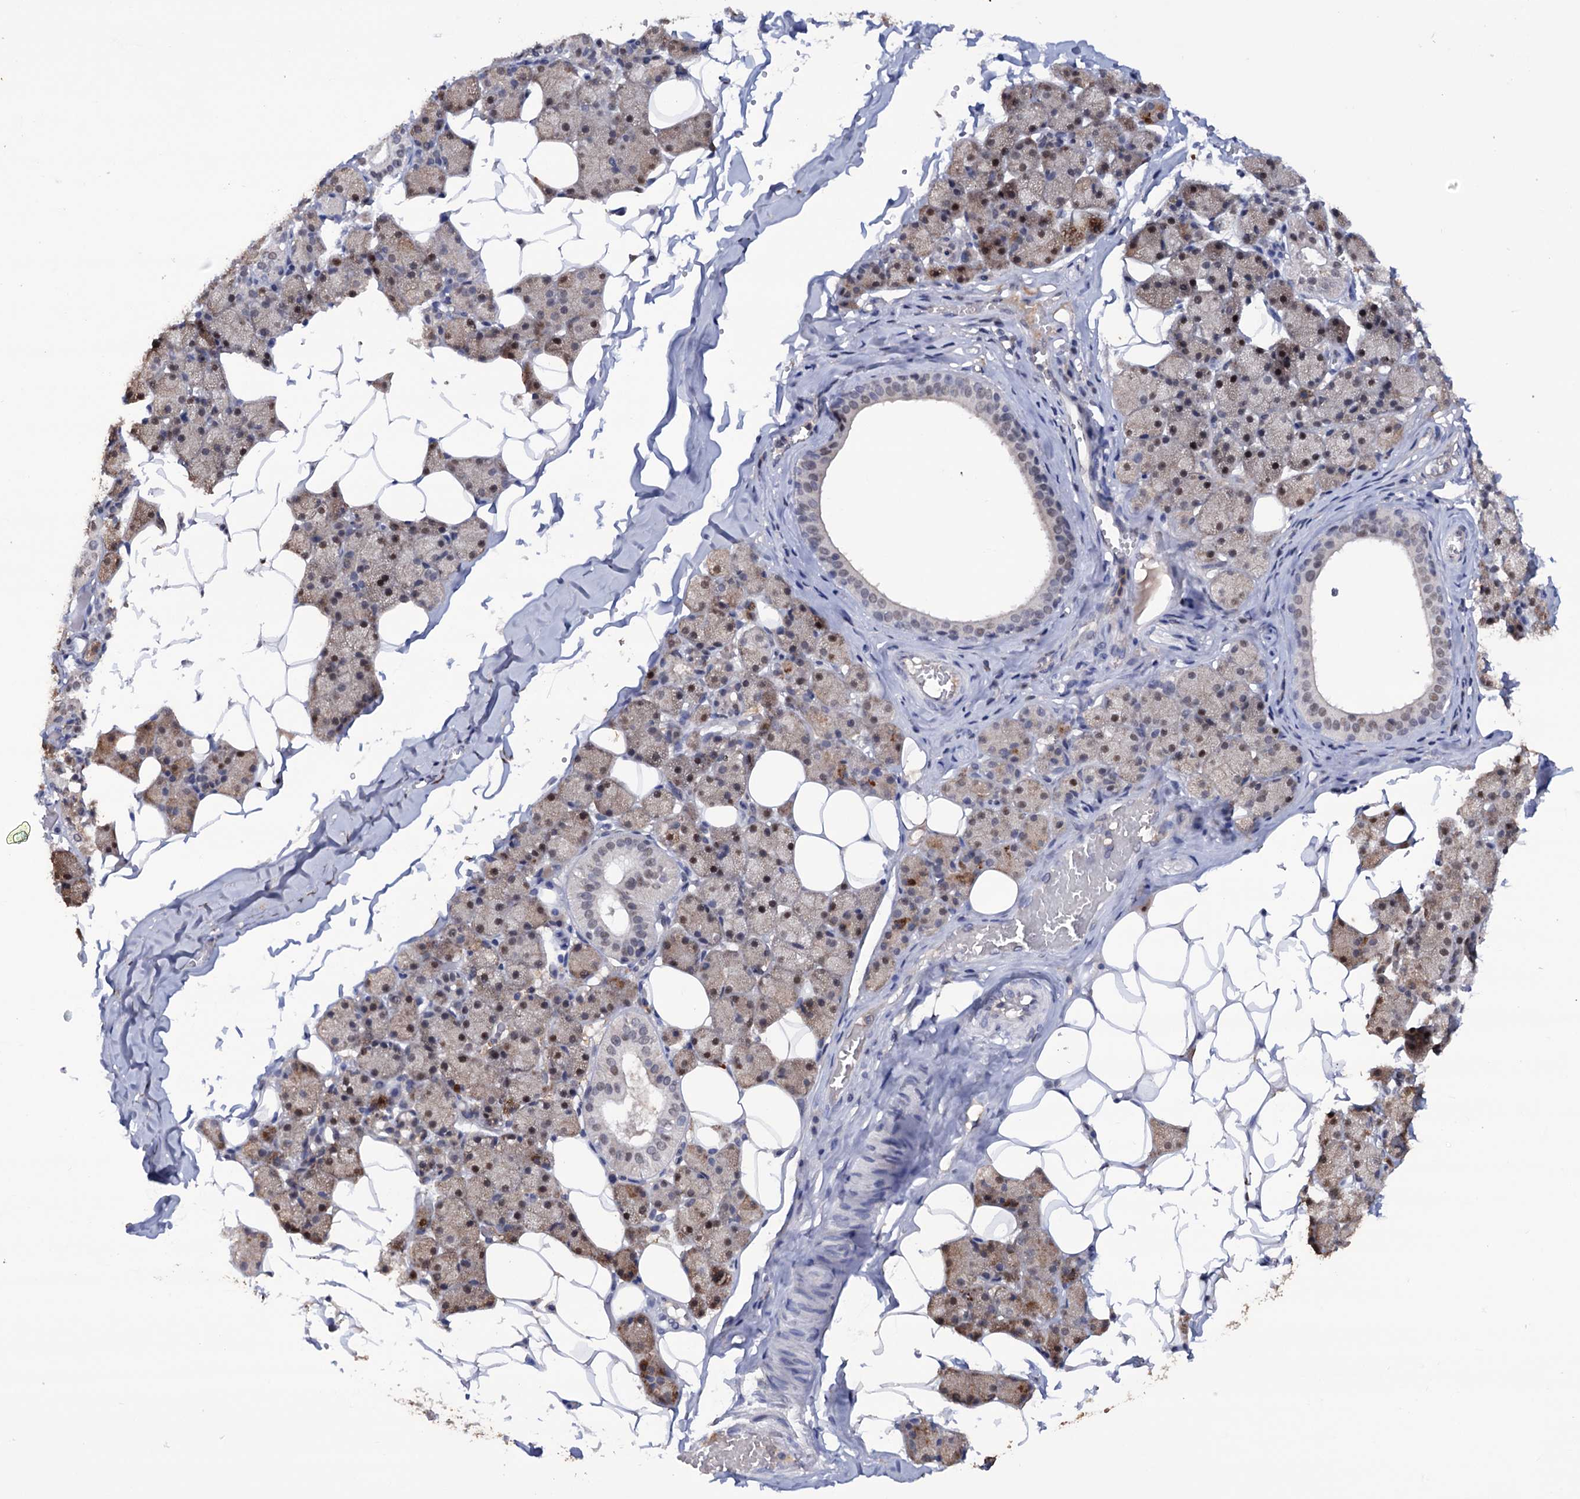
{"staining": {"intensity": "moderate", "quantity": "25%-75%", "location": "cytoplasmic/membranous,nuclear"}, "tissue": "salivary gland", "cell_type": "Glandular cells", "image_type": "normal", "snomed": [{"axis": "morphology", "description": "Normal tissue, NOS"}, {"axis": "topography", "description": "Salivary gland"}], "caption": "A micrograph of human salivary gland stained for a protein shows moderate cytoplasmic/membranous,nuclear brown staining in glandular cells.", "gene": "TBC1D12", "patient": {"sex": "female", "age": 33}}